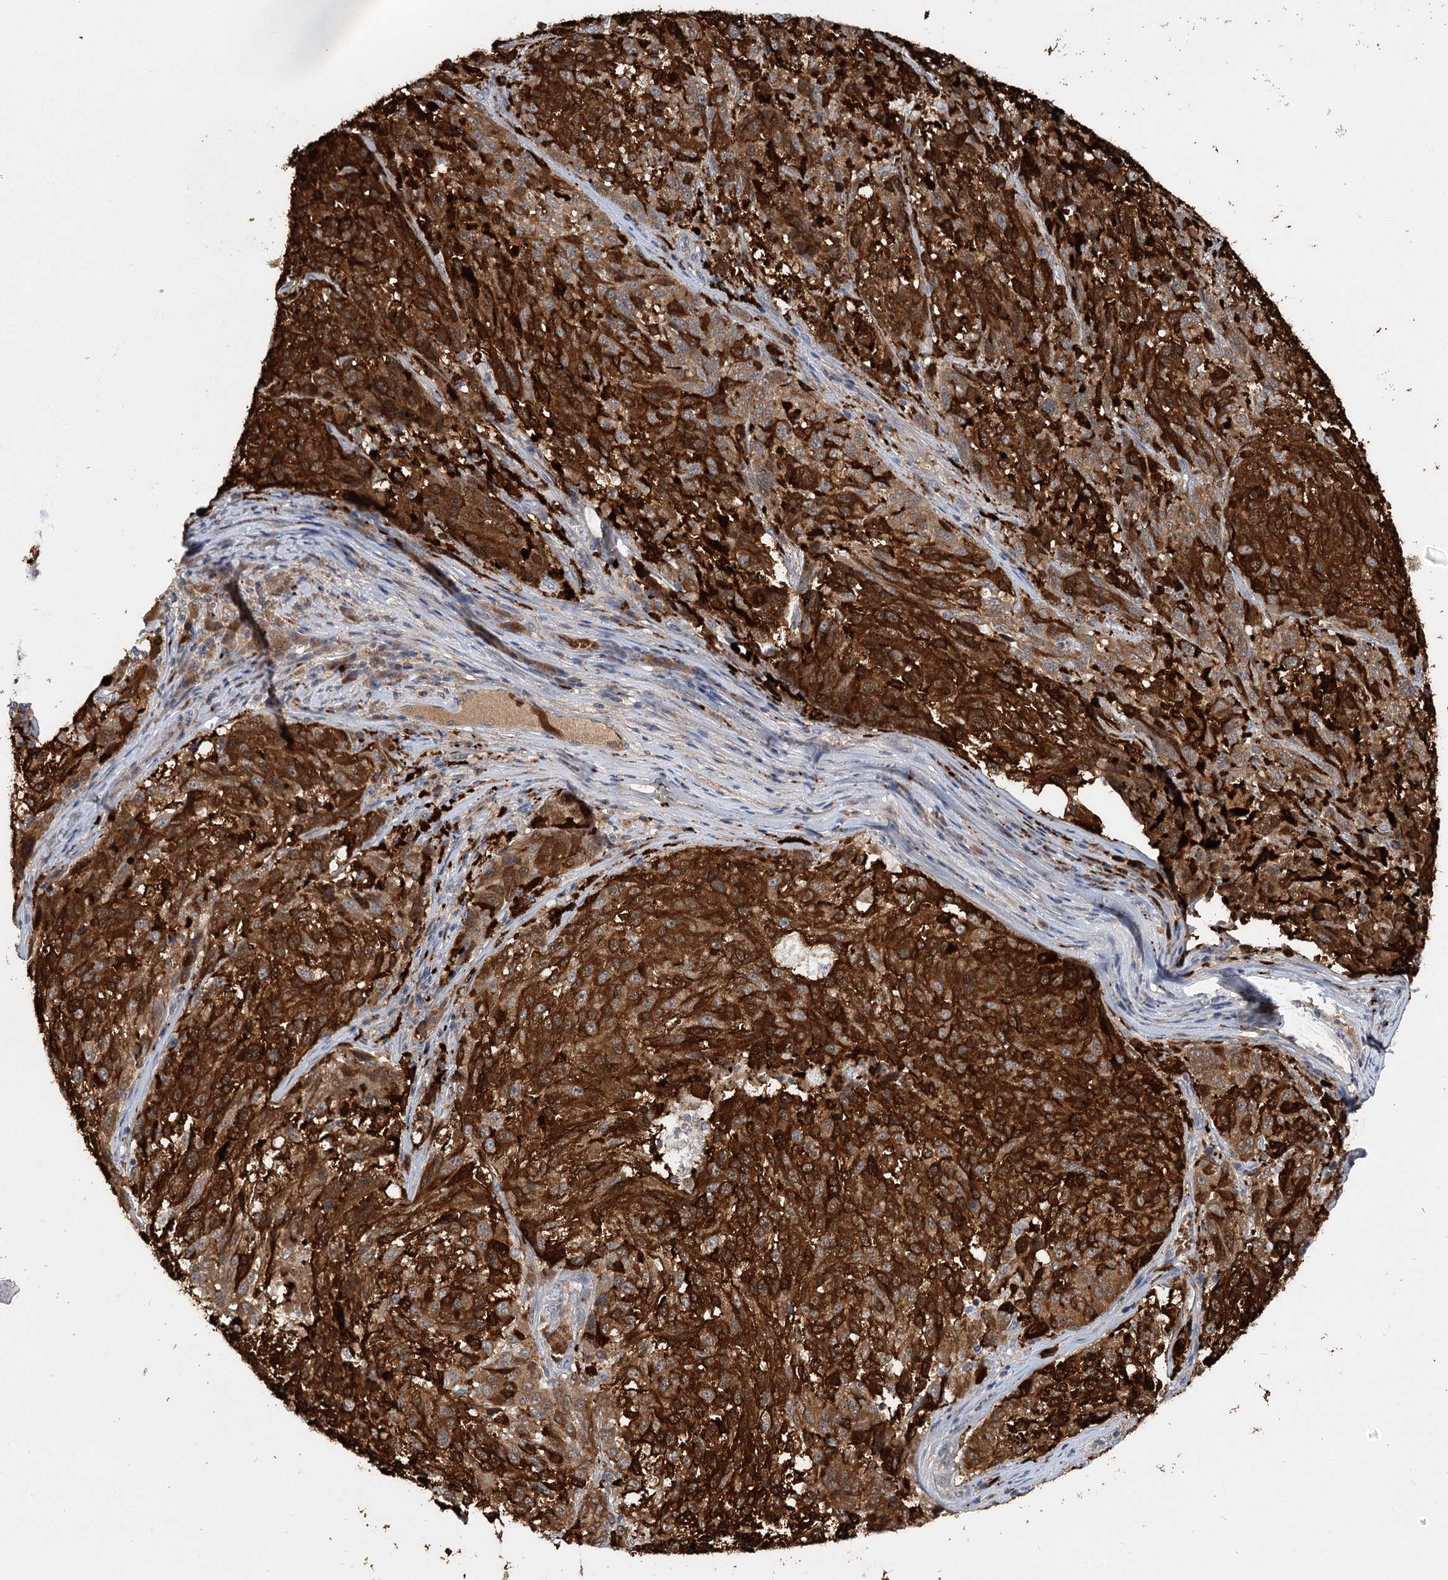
{"staining": {"intensity": "strong", "quantity": ">75%", "location": "cytoplasmic/membranous"}, "tissue": "melanoma", "cell_type": "Tumor cells", "image_type": "cancer", "snomed": [{"axis": "morphology", "description": "Malignant melanoma, NOS"}, {"axis": "topography", "description": "Skin"}], "caption": "Melanoma stained with a protein marker reveals strong staining in tumor cells.", "gene": "PYROXD2", "patient": {"sex": "male", "age": 53}}